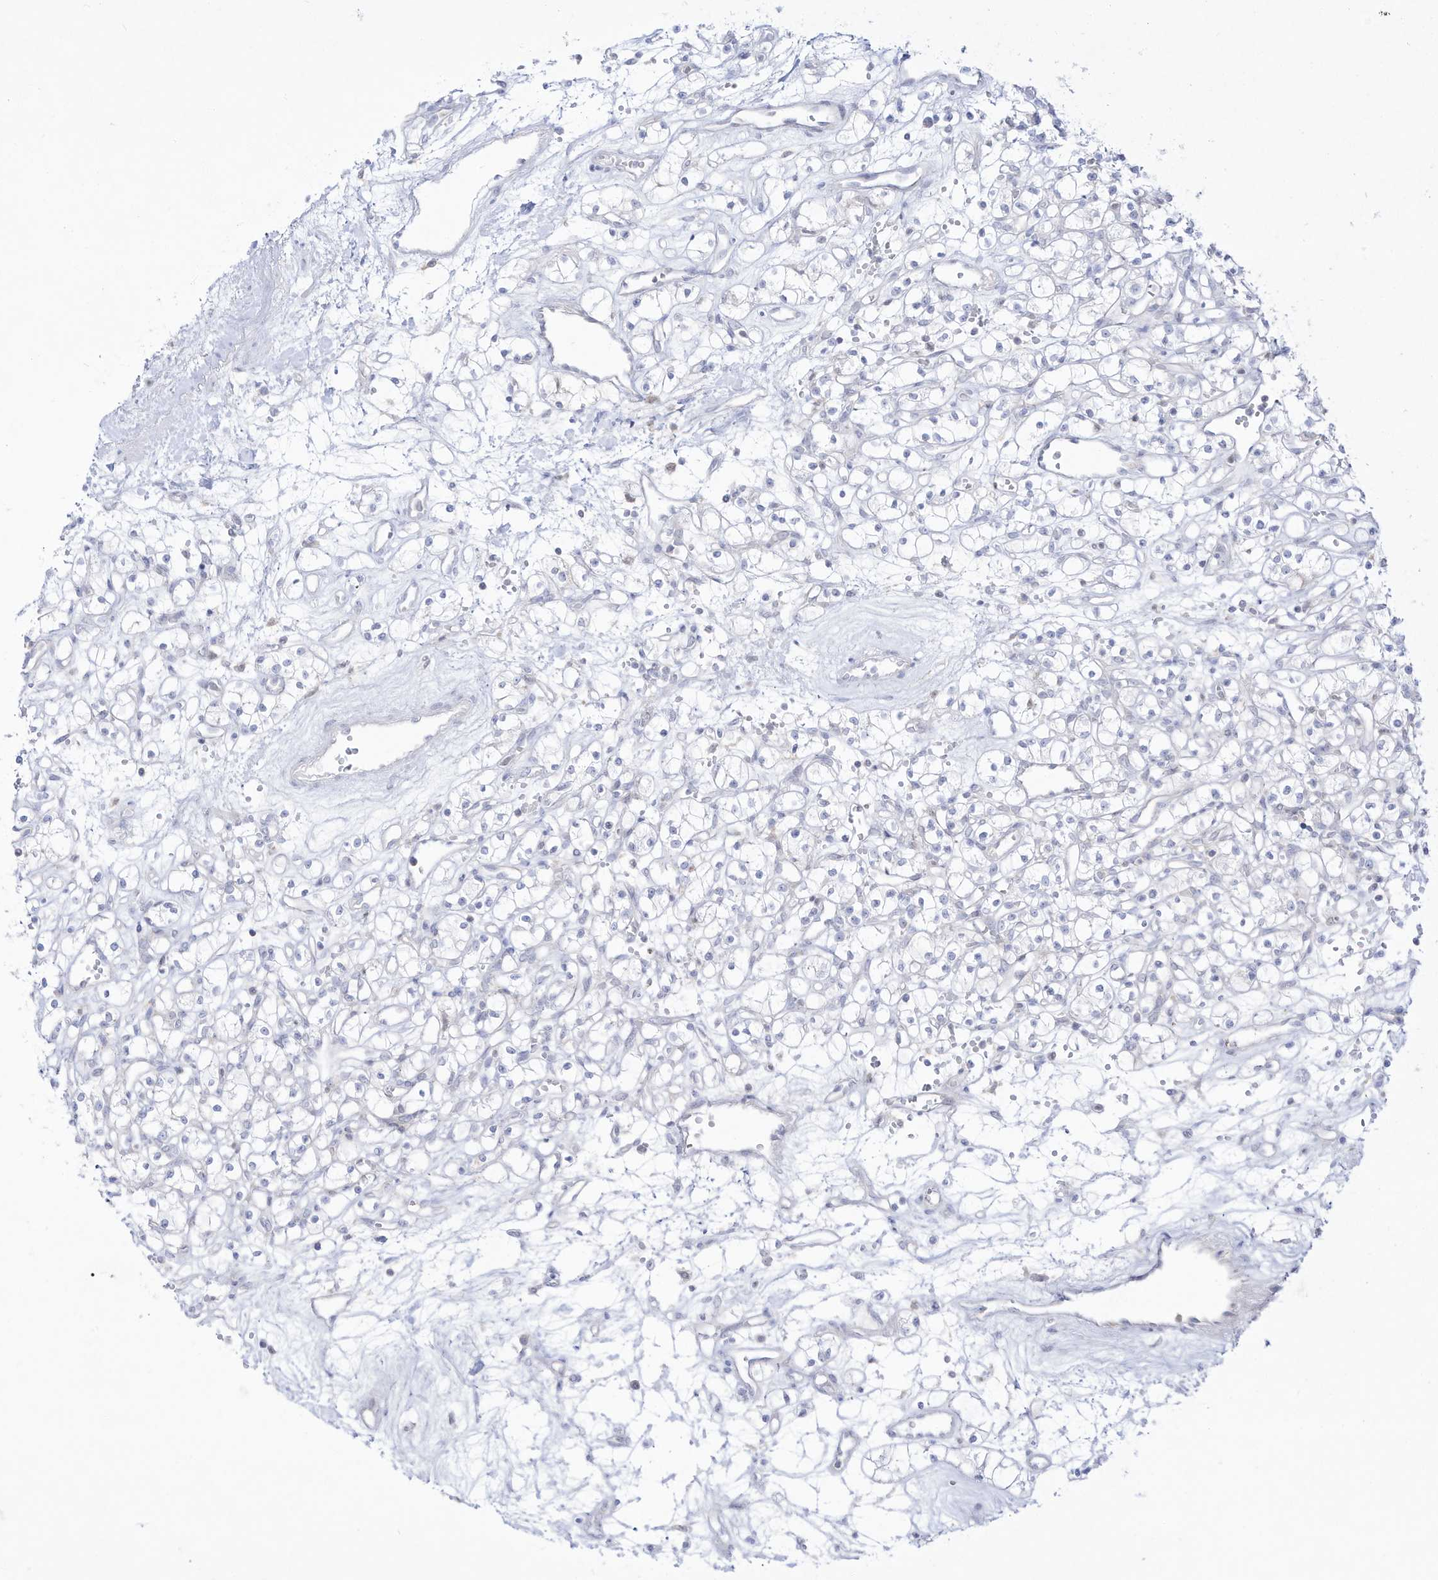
{"staining": {"intensity": "negative", "quantity": "none", "location": "none"}, "tissue": "renal cancer", "cell_type": "Tumor cells", "image_type": "cancer", "snomed": [{"axis": "morphology", "description": "Adenocarcinoma, NOS"}, {"axis": "topography", "description": "Kidney"}], "caption": "This is a micrograph of IHC staining of renal adenocarcinoma, which shows no expression in tumor cells.", "gene": "DMKN", "patient": {"sex": "female", "age": 59}}